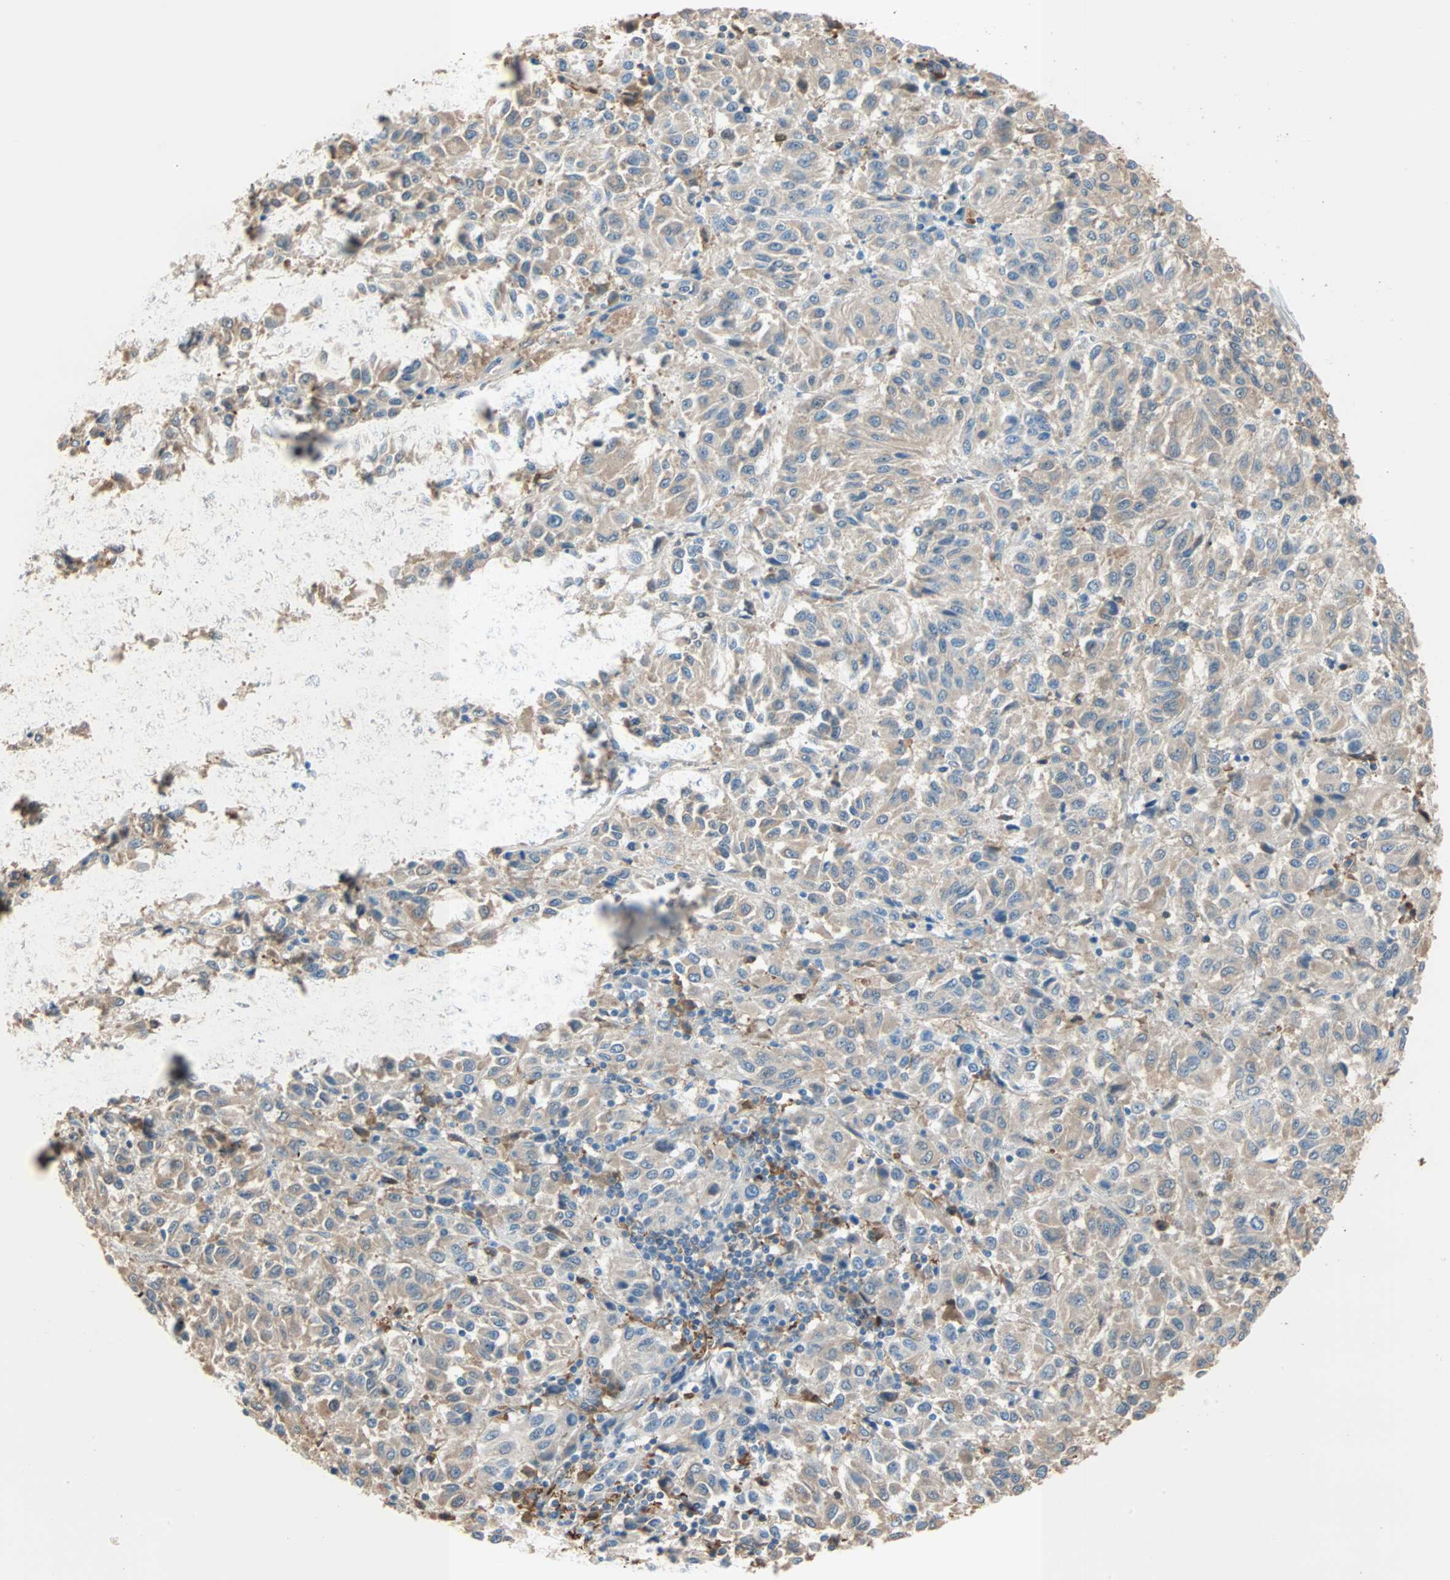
{"staining": {"intensity": "weak", "quantity": "25%-75%", "location": "cytoplasmic/membranous"}, "tissue": "melanoma", "cell_type": "Tumor cells", "image_type": "cancer", "snomed": [{"axis": "morphology", "description": "Malignant melanoma, Metastatic site"}, {"axis": "topography", "description": "Lung"}], "caption": "Weak cytoplasmic/membranous protein expression is present in approximately 25%-75% of tumor cells in melanoma.", "gene": "PRDX1", "patient": {"sex": "male", "age": 64}}